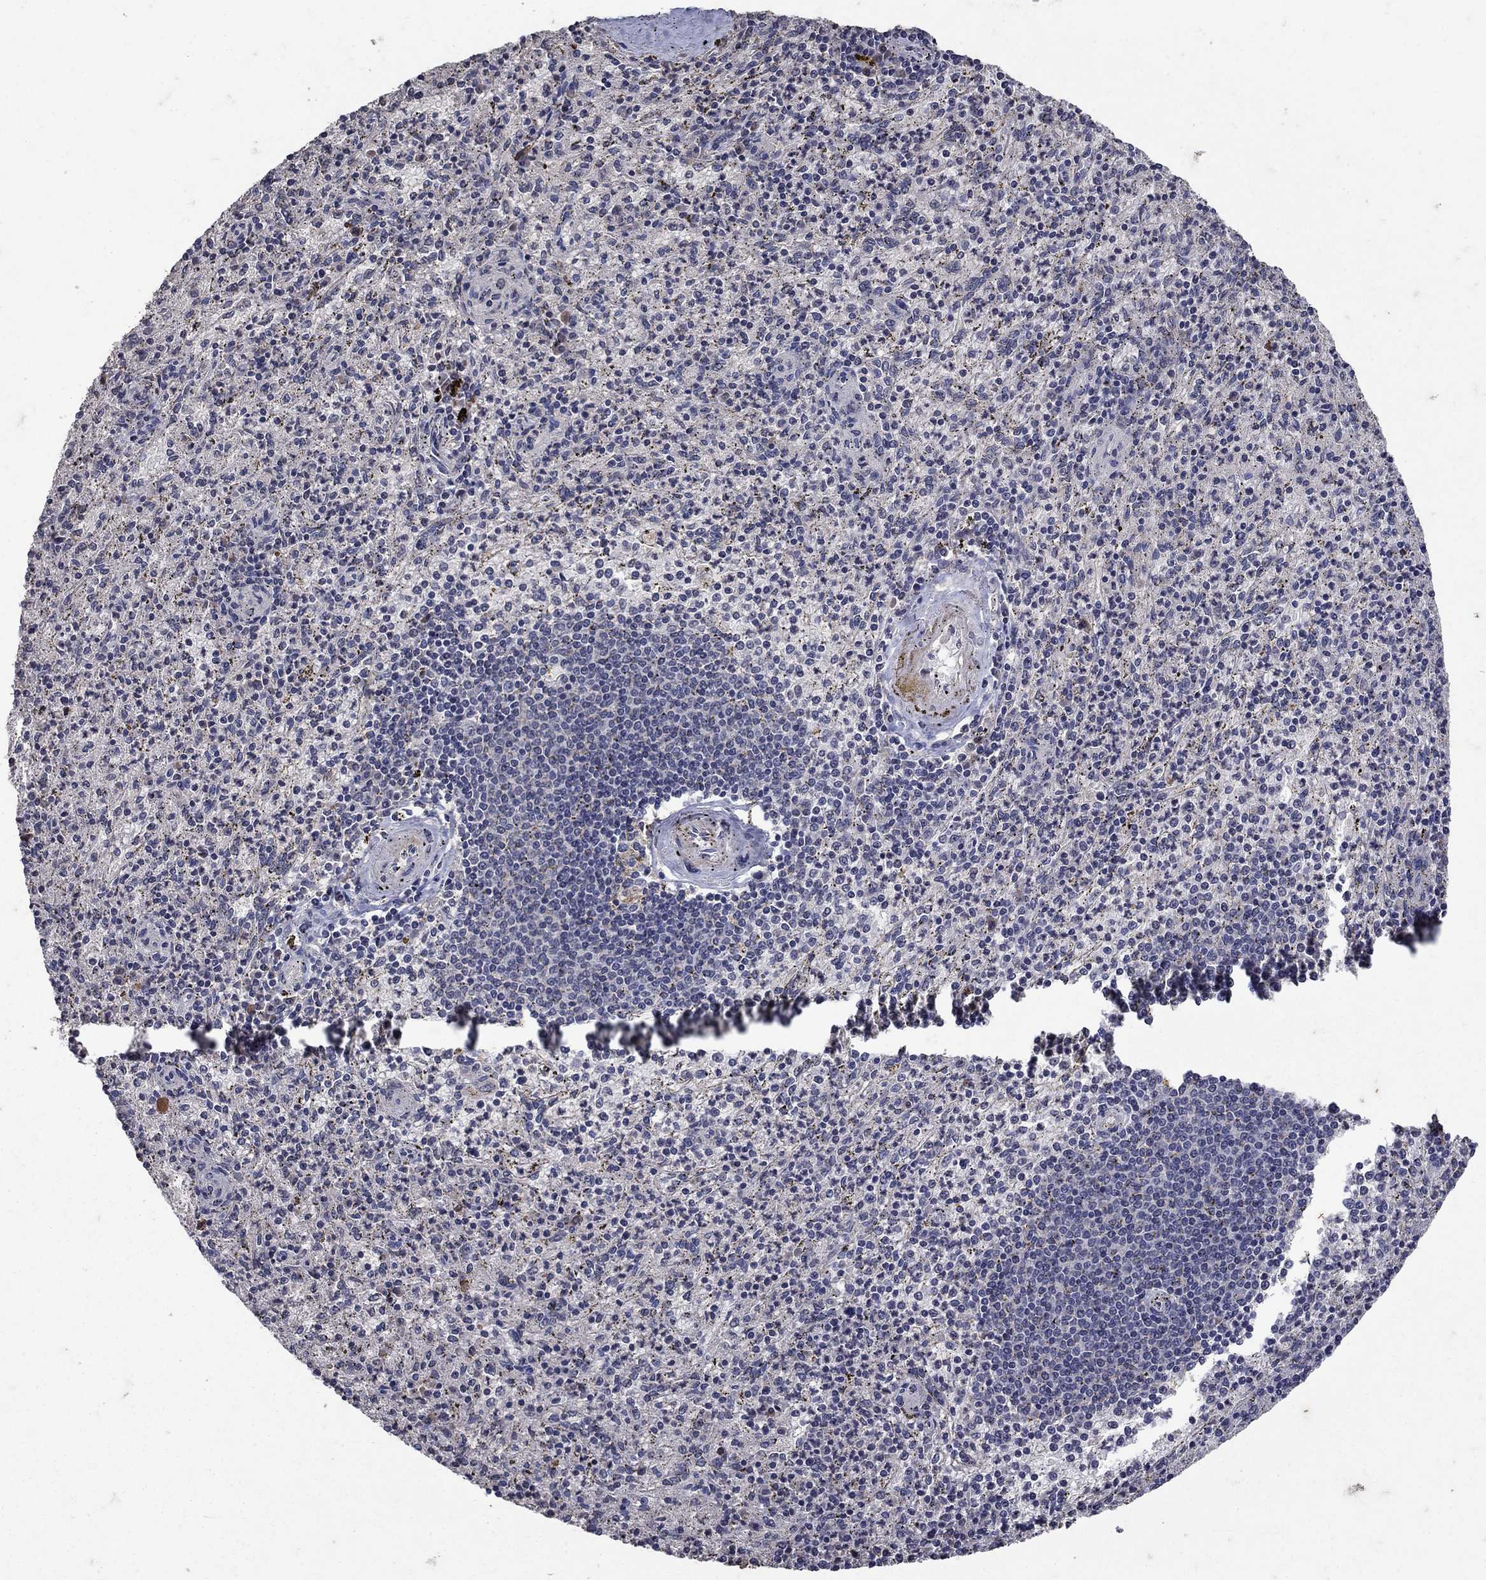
{"staining": {"intensity": "negative", "quantity": "none", "location": "none"}, "tissue": "spleen", "cell_type": "Cells in red pulp", "image_type": "normal", "snomed": [{"axis": "morphology", "description": "Normal tissue, NOS"}, {"axis": "topography", "description": "Spleen"}], "caption": "This is an IHC image of unremarkable spleen. There is no staining in cells in red pulp.", "gene": "NPC2", "patient": {"sex": "male", "age": 60}}